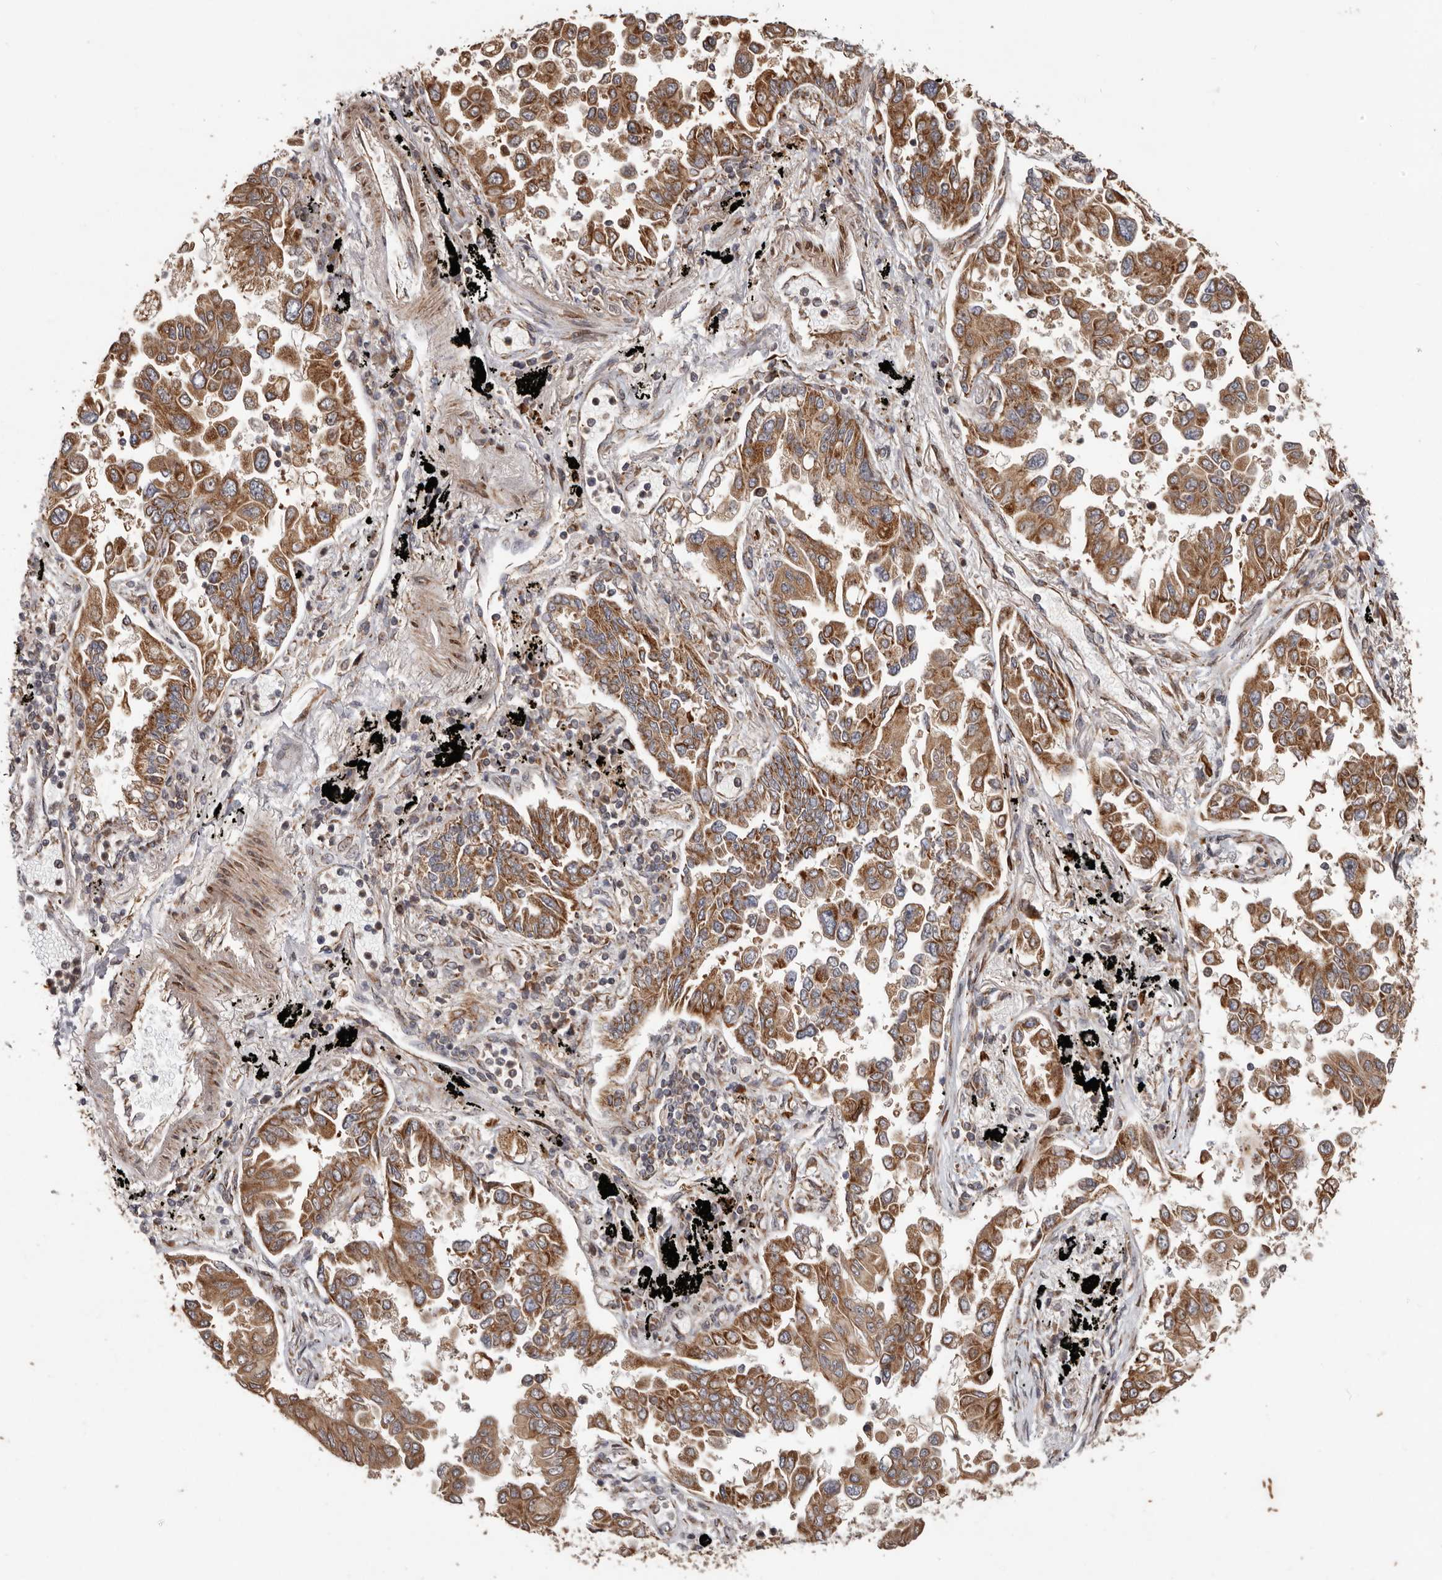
{"staining": {"intensity": "strong", "quantity": ">75%", "location": "cytoplasmic/membranous"}, "tissue": "lung cancer", "cell_type": "Tumor cells", "image_type": "cancer", "snomed": [{"axis": "morphology", "description": "Adenocarcinoma, NOS"}, {"axis": "topography", "description": "Lung"}], "caption": "Lung adenocarcinoma stained for a protein (brown) displays strong cytoplasmic/membranous positive expression in approximately >75% of tumor cells.", "gene": "MRPS10", "patient": {"sex": "female", "age": 67}}